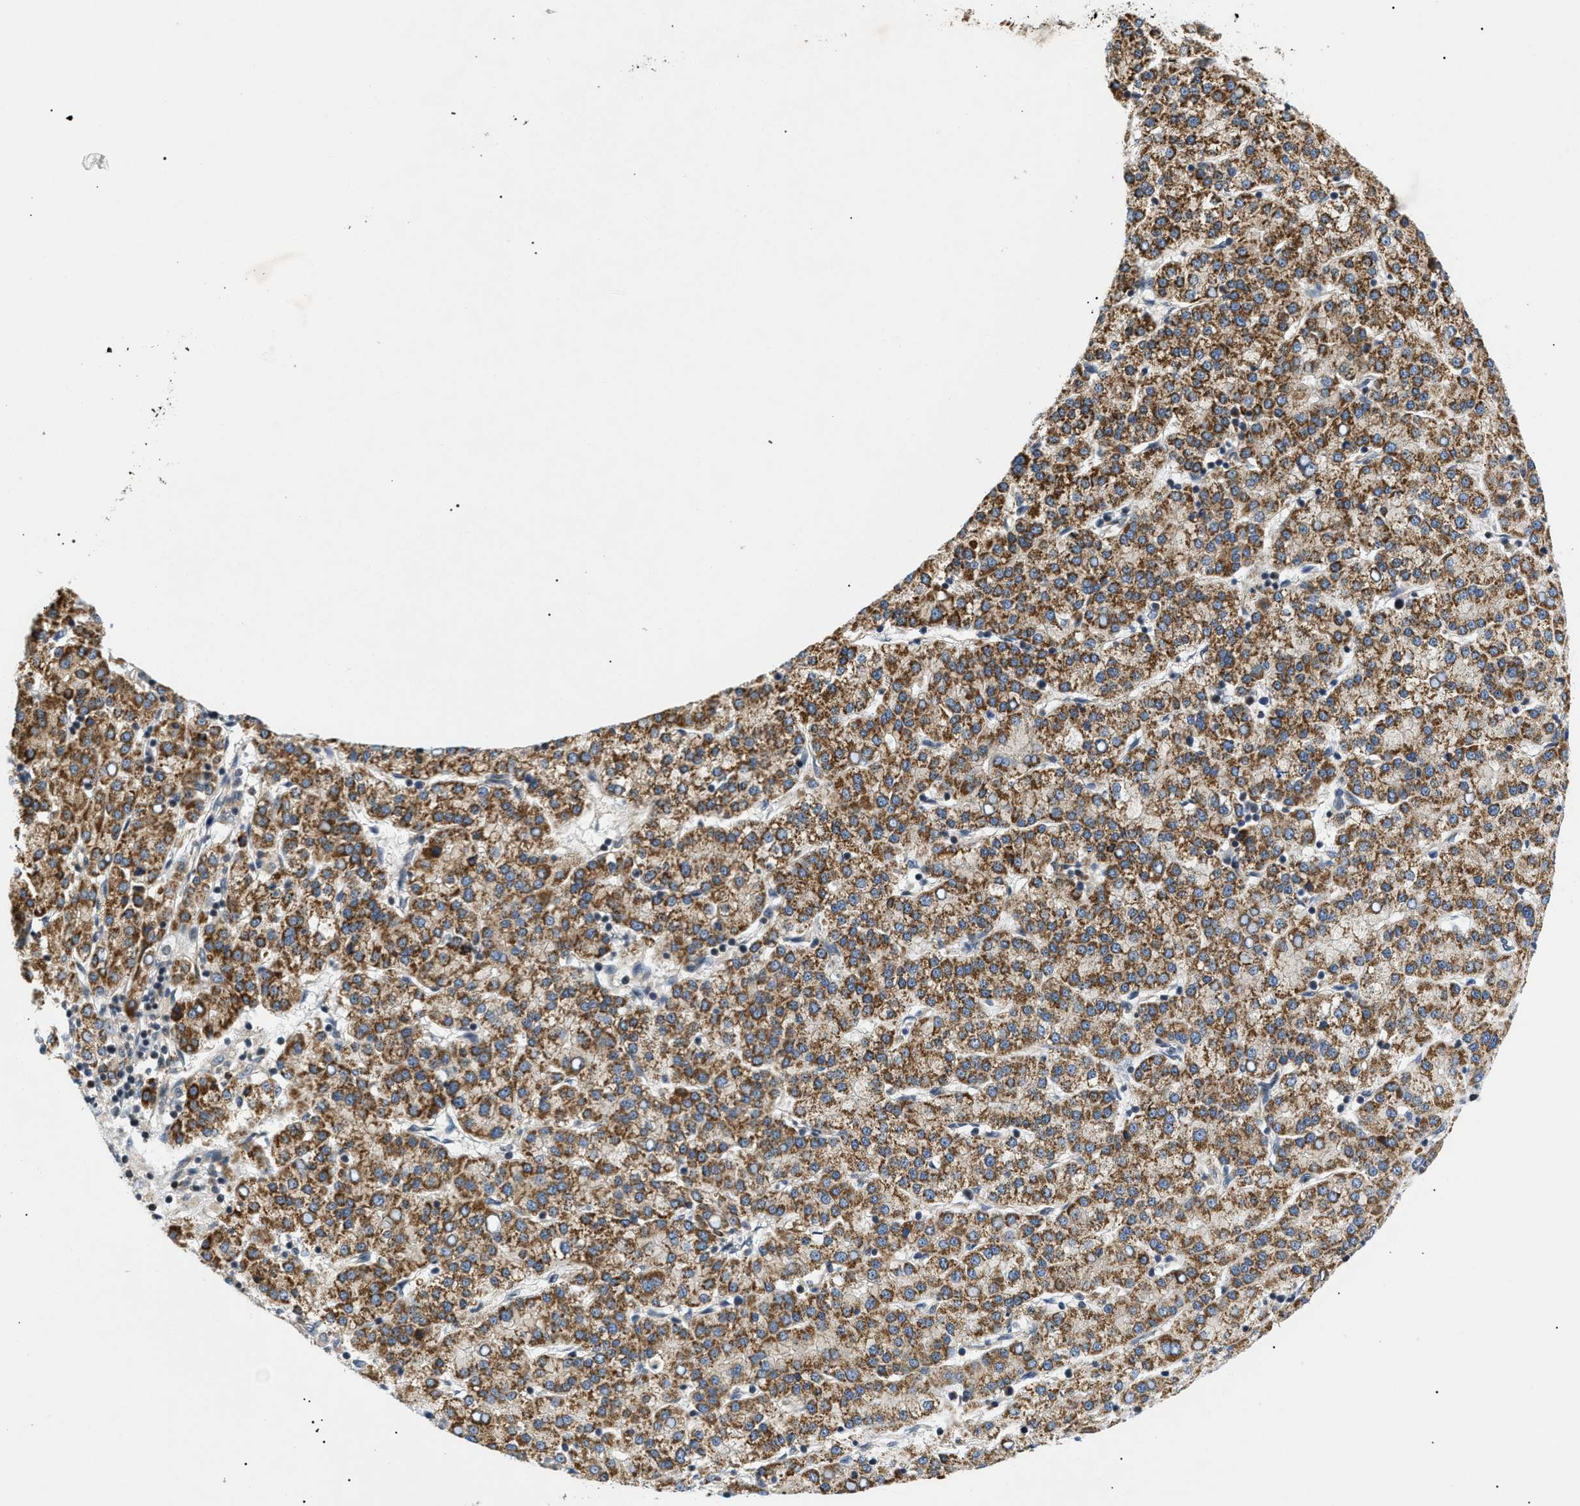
{"staining": {"intensity": "strong", "quantity": ">75%", "location": "cytoplasmic/membranous"}, "tissue": "liver cancer", "cell_type": "Tumor cells", "image_type": "cancer", "snomed": [{"axis": "morphology", "description": "Carcinoma, Hepatocellular, NOS"}, {"axis": "topography", "description": "Liver"}], "caption": "Immunohistochemical staining of human liver cancer displays high levels of strong cytoplasmic/membranous protein staining in about >75% of tumor cells.", "gene": "ZBTB11", "patient": {"sex": "female", "age": 58}}